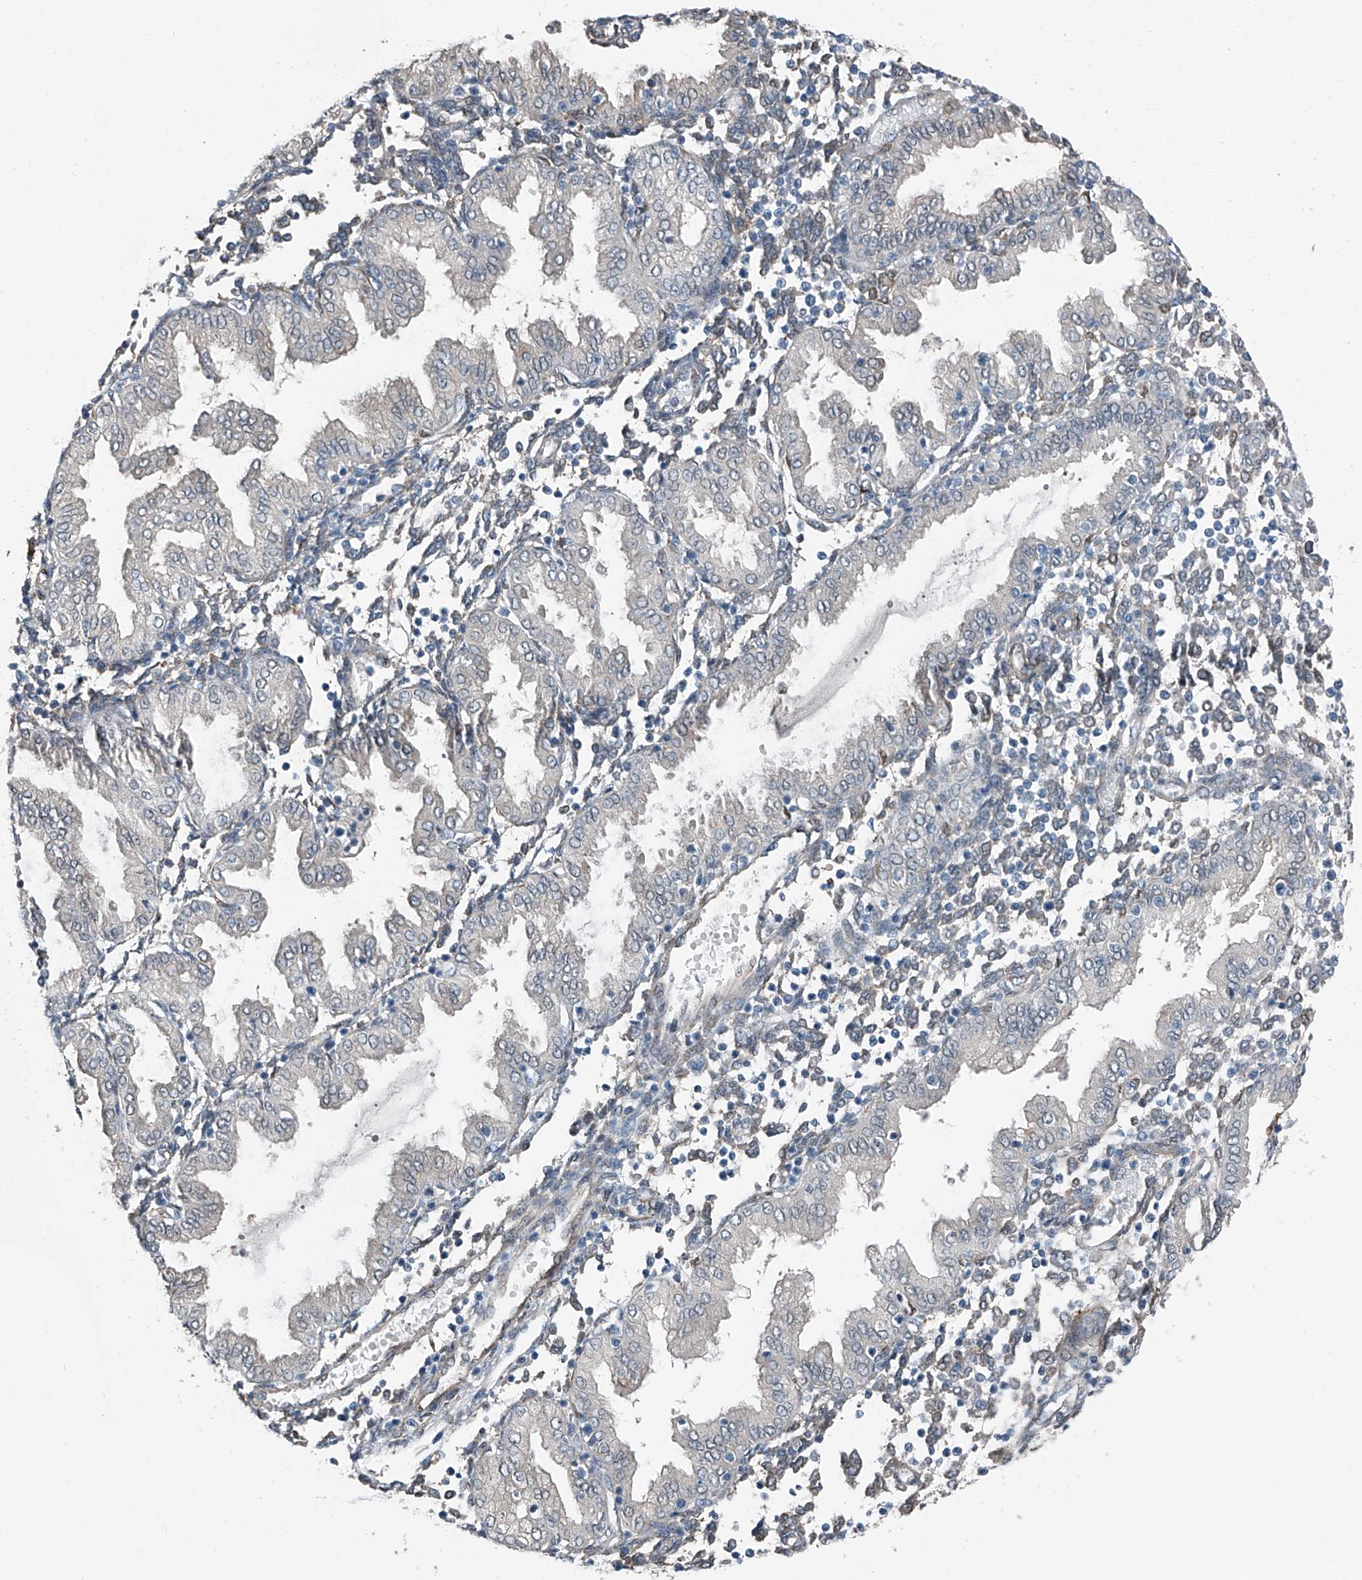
{"staining": {"intensity": "negative", "quantity": "none", "location": "none"}, "tissue": "endometrium", "cell_type": "Cells in endometrial stroma", "image_type": "normal", "snomed": [{"axis": "morphology", "description": "Normal tissue, NOS"}, {"axis": "topography", "description": "Endometrium"}], "caption": "Unremarkable endometrium was stained to show a protein in brown. There is no significant staining in cells in endometrial stroma. (IHC, brightfield microscopy, high magnification).", "gene": "HSPA6", "patient": {"sex": "female", "age": 53}}